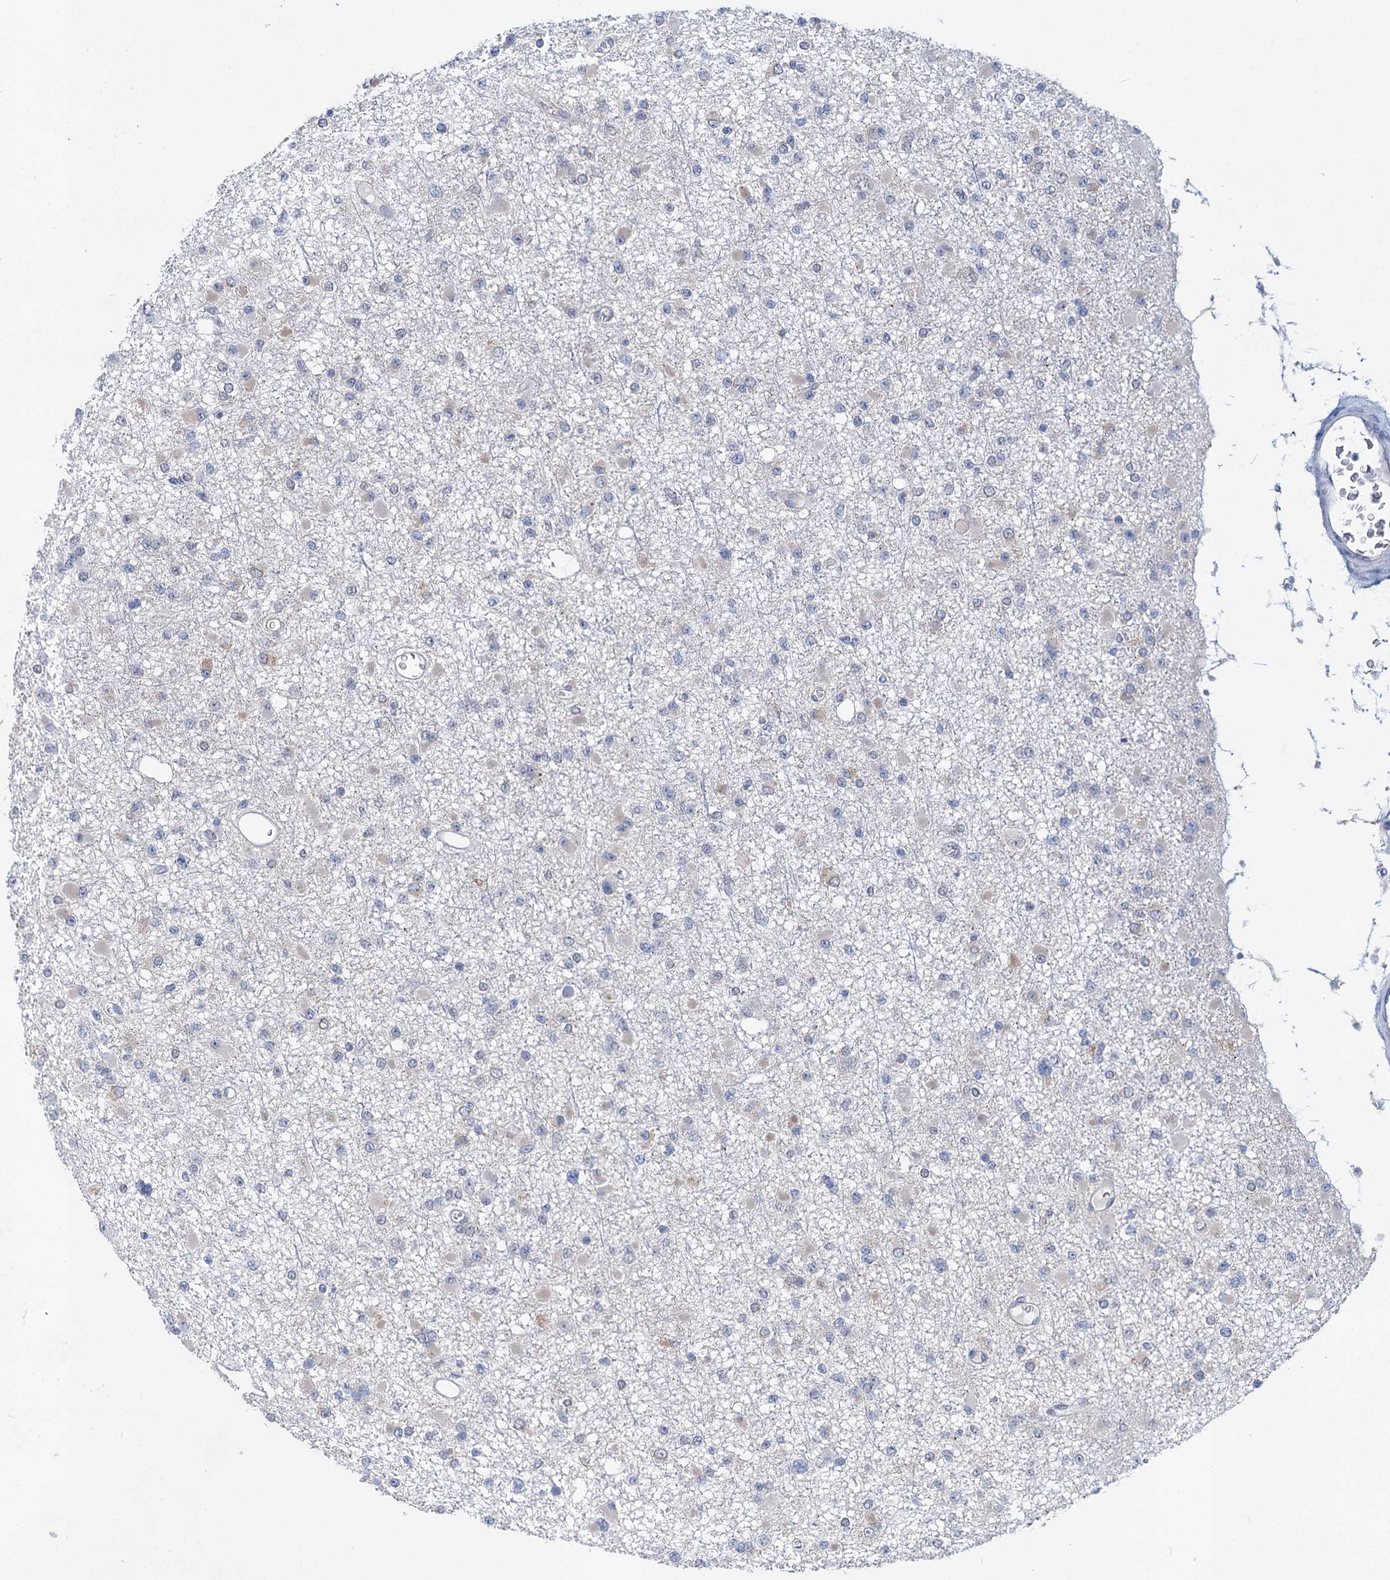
{"staining": {"intensity": "negative", "quantity": "none", "location": "none"}, "tissue": "glioma", "cell_type": "Tumor cells", "image_type": "cancer", "snomed": [{"axis": "morphology", "description": "Glioma, malignant, Low grade"}, {"axis": "topography", "description": "Brain"}], "caption": "Immunohistochemical staining of human malignant glioma (low-grade) demonstrates no significant staining in tumor cells.", "gene": "TTC17", "patient": {"sex": "female", "age": 22}}